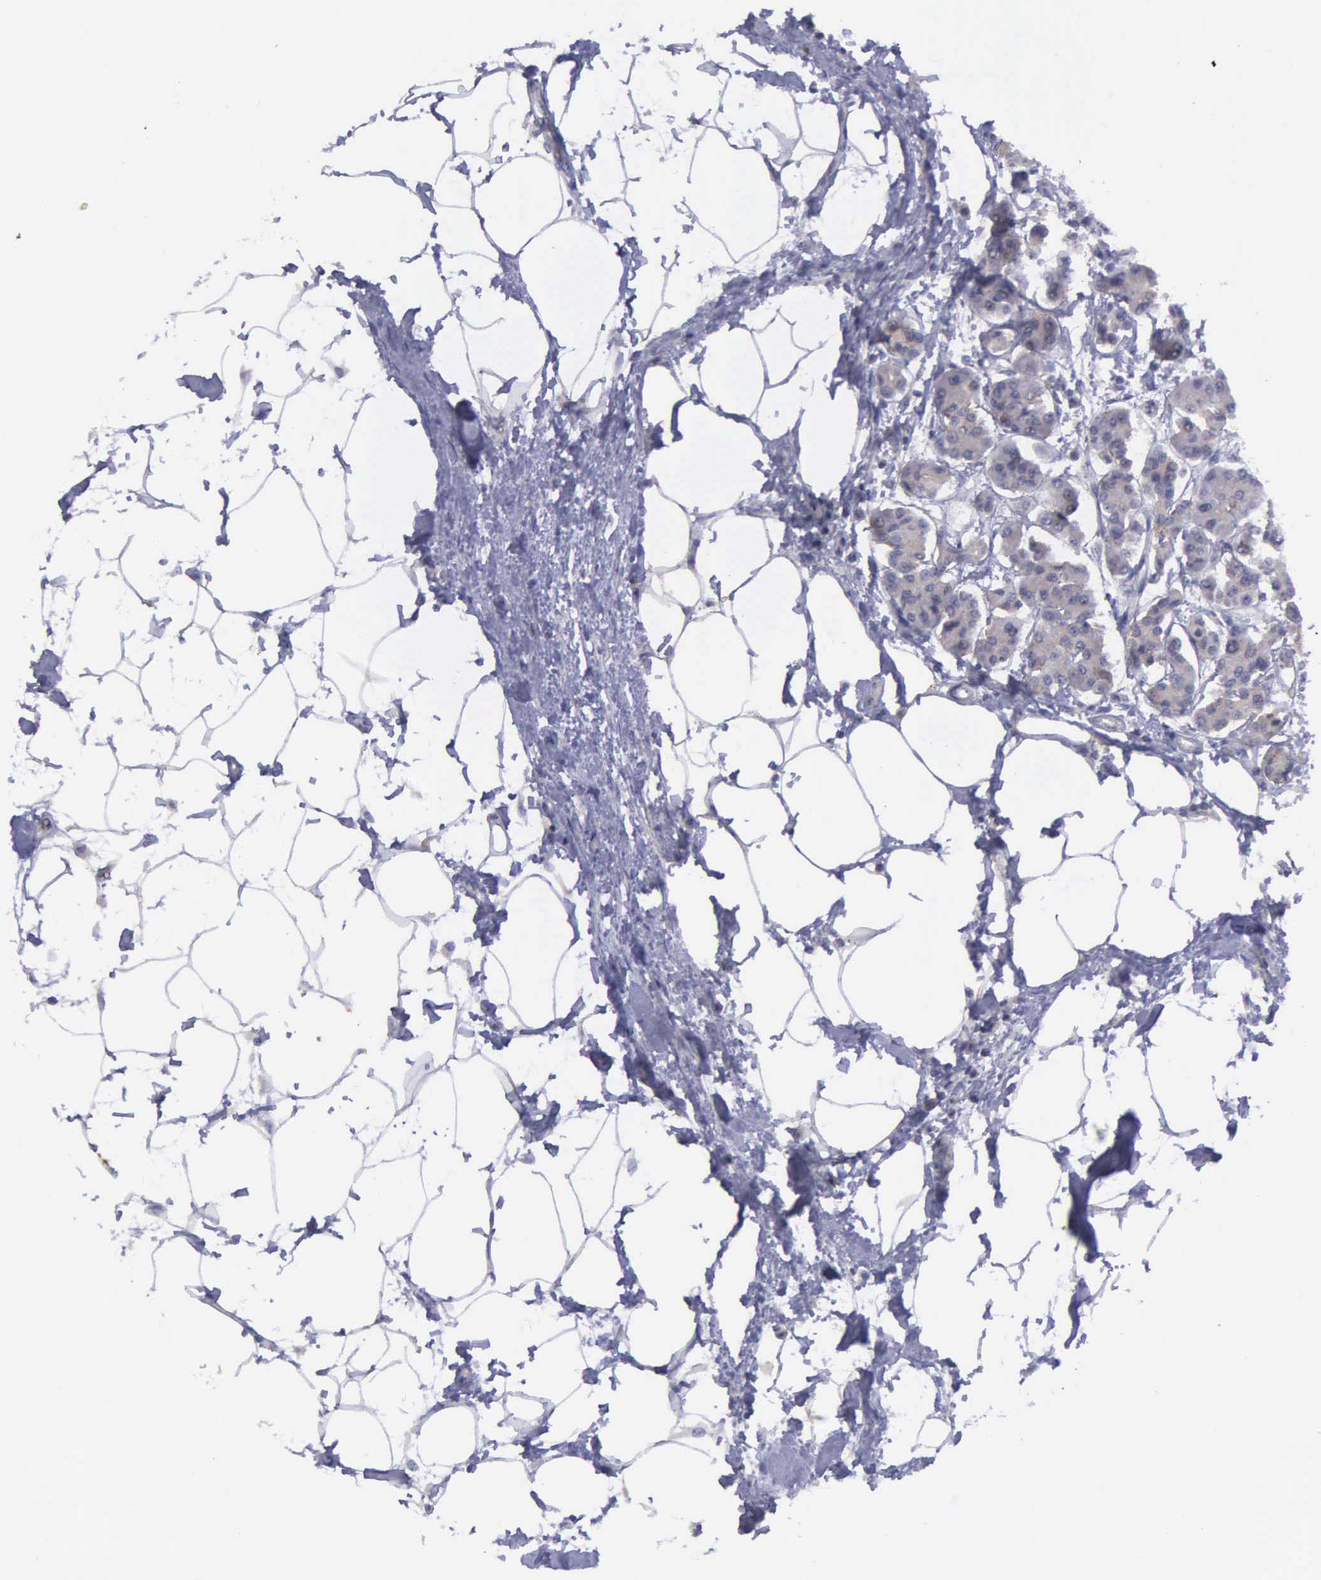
{"staining": {"intensity": "weak", "quantity": "<25%", "location": "cytoplasmic/membranous"}, "tissue": "pancreas", "cell_type": "Exocrine glandular cells", "image_type": "normal", "snomed": [{"axis": "morphology", "description": "Normal tissue, NOS"}, {"axis": "topography", "description": "Pancreas"}, {"axis": "topography", "description": "Duodenum"}], "caption": "IHC photomicrograph of normal pancreas: pancreas stained with DAB (3,3'-diaminobenzidine) reveals no significant protein positivity in exocrine glandular cells. The staining was performed using DAB (3,3'-diaminobenzidine) to visualize the protein expression in brown, while the nuclei were stained in blue with hematoxylin (Magnification: 20x).", "gene": "MICAL3", "patient": {"sex": "male", "age": 79}}